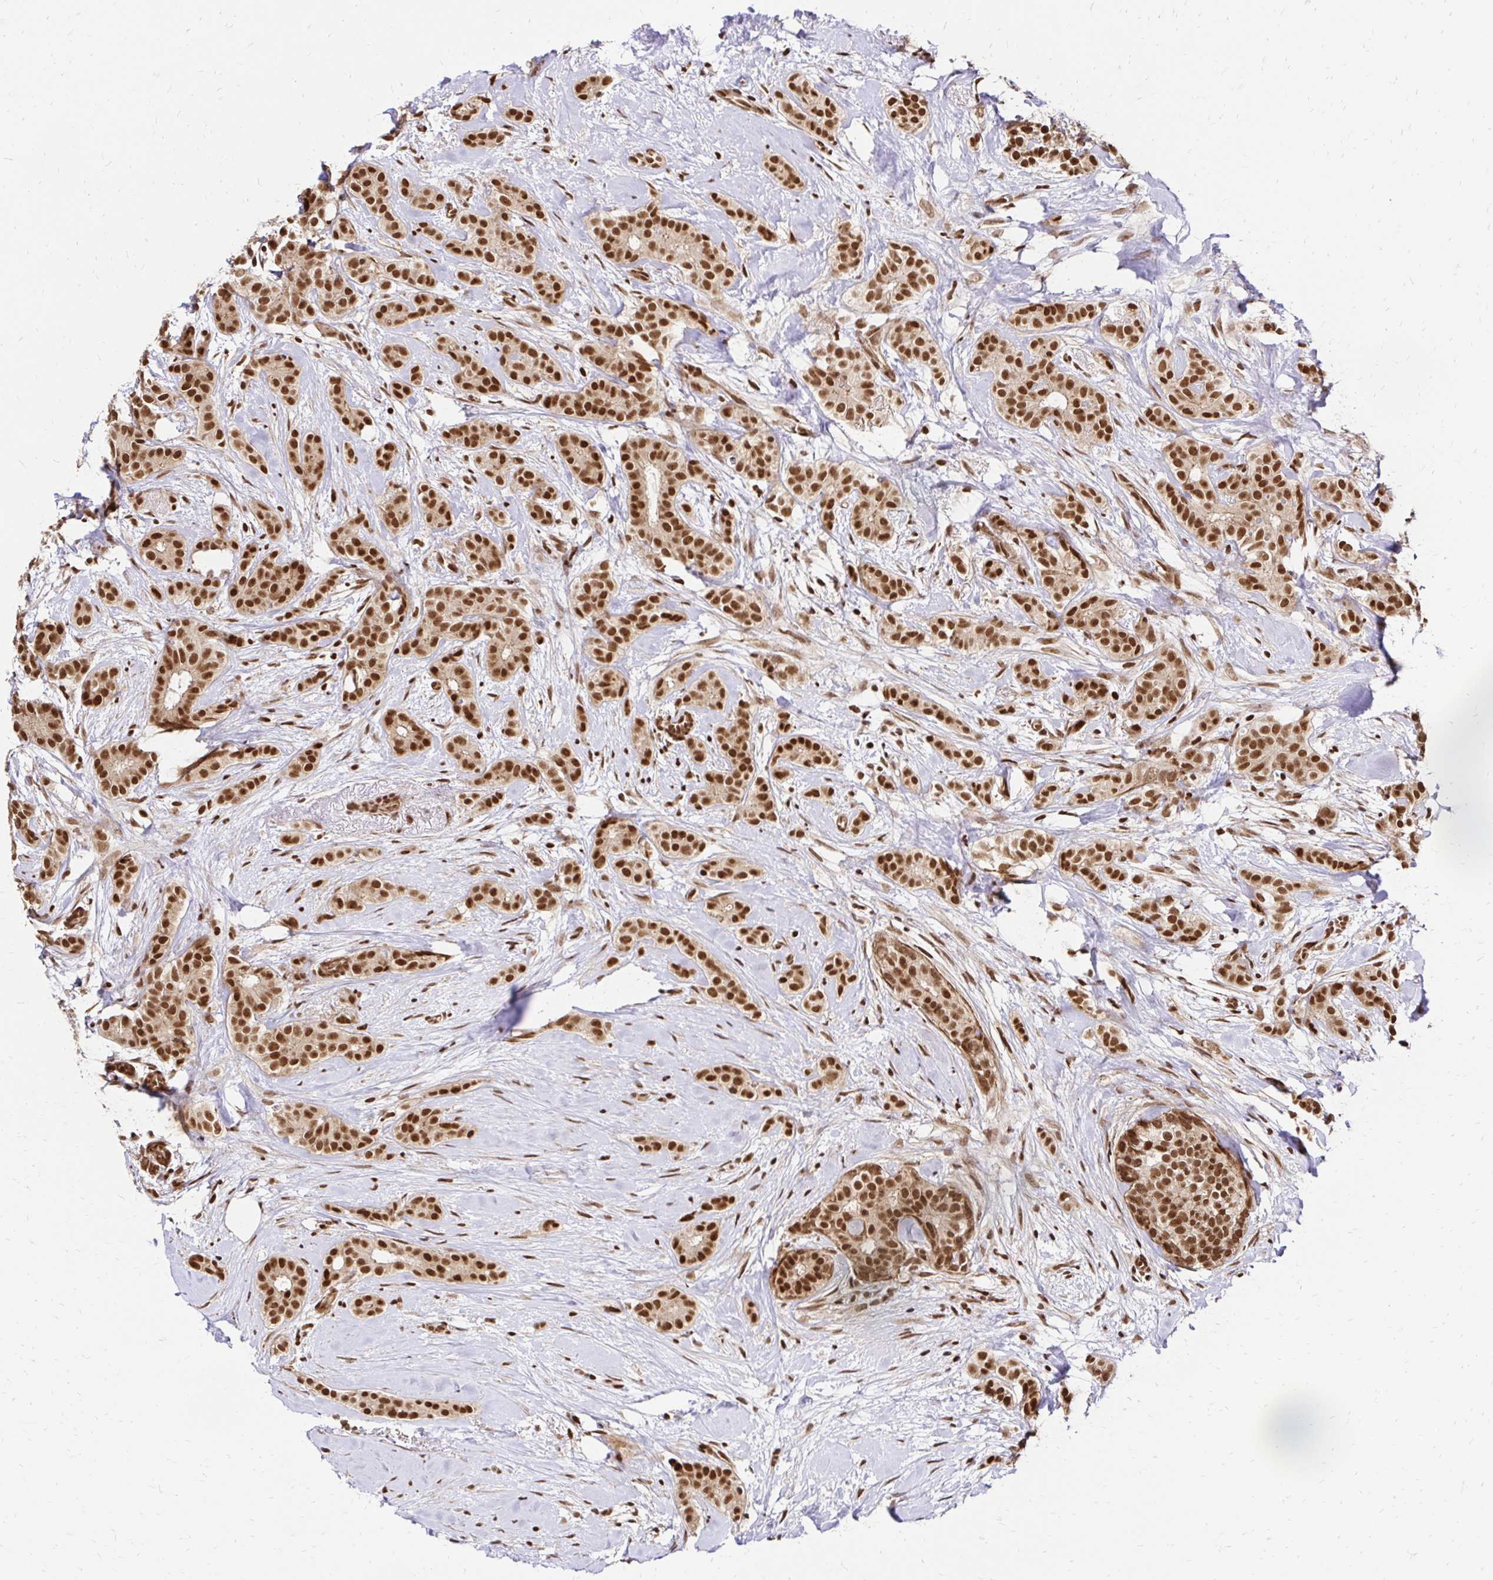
{"staining": {"intensity": "strong", "quantity": ">75%", "location": "nuclear"}, "tissue": "breast cancer", "cell_type": "Tumor cells", "image_type": "cancer", "snomed": [{"axis": "morphology", "description": "Duct carcinoma"}, {"axis": "topography", "description": "Breast"}], "caption": "Breast invasive ductal carcinoma was stained to show a protein in brown. There is high levels of strong nuclear staining in about >75% of tumor cells. (Stains: DAB in brown, nuclei in blue, Microscopy: brightfield microscopy at high magnification).", "gene": "GLYR1", "patient": {"sex": "female", "age": 65}}